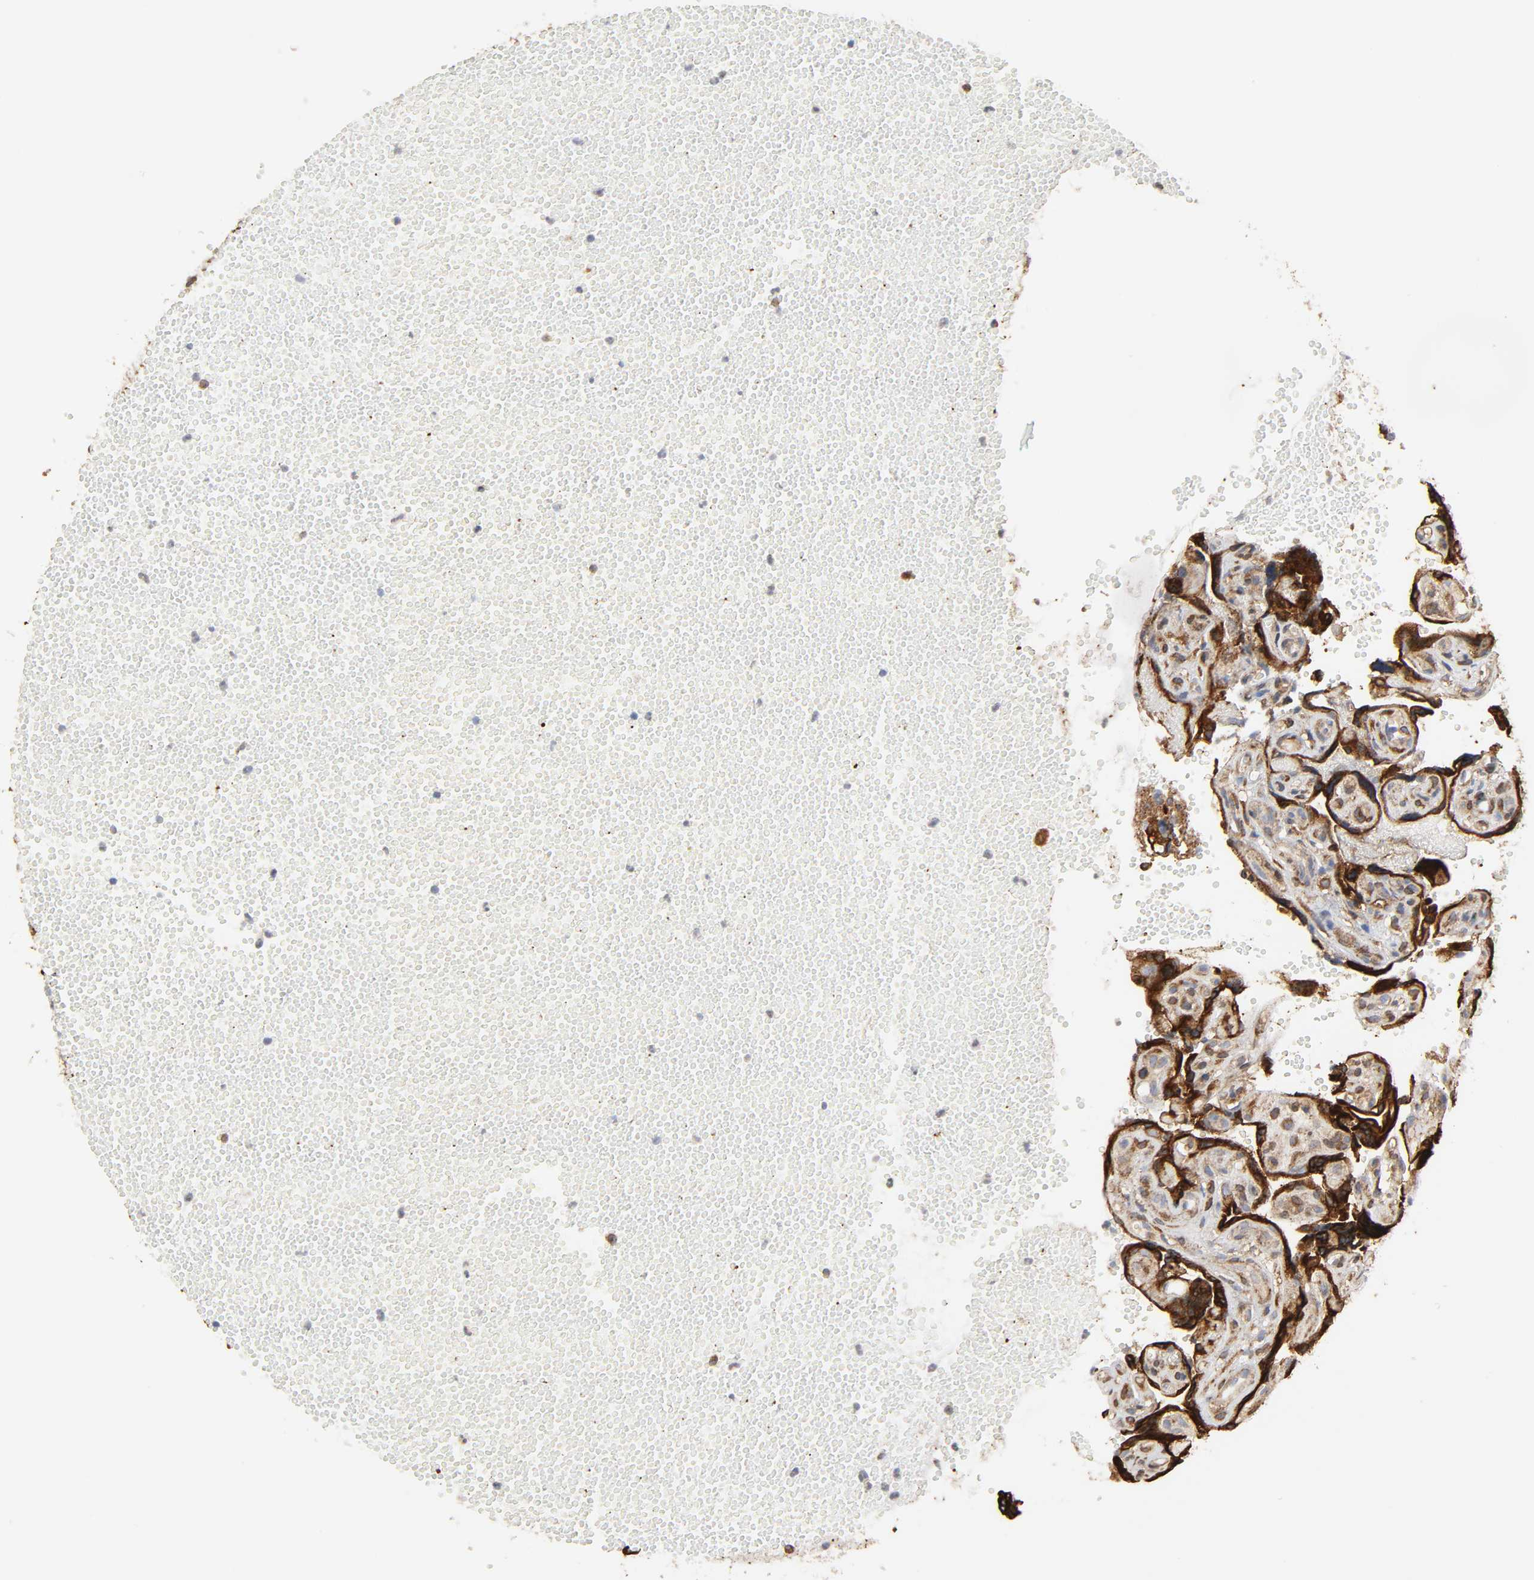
{"staining": {"intensity": "moderate", "quantity": ">75%", "location": "cytoplasmic/membranous"}, "tissue": "placenta", "cell_type": "Decidual cells", "image_type": "normal", "snomed": [{"axis": "morphology", "description": "Normal tissue, NOS"}, {"axis": "topography", "description": "Placenta"}], "caption": "This is a histology image of immunohistochemistry staining of unremarkable placenta, which shows moderate positivity in the cytoplasmic/membranous of decidual cells.", "gene": "POR", "patient": {"sex": "female", "age": 30}}